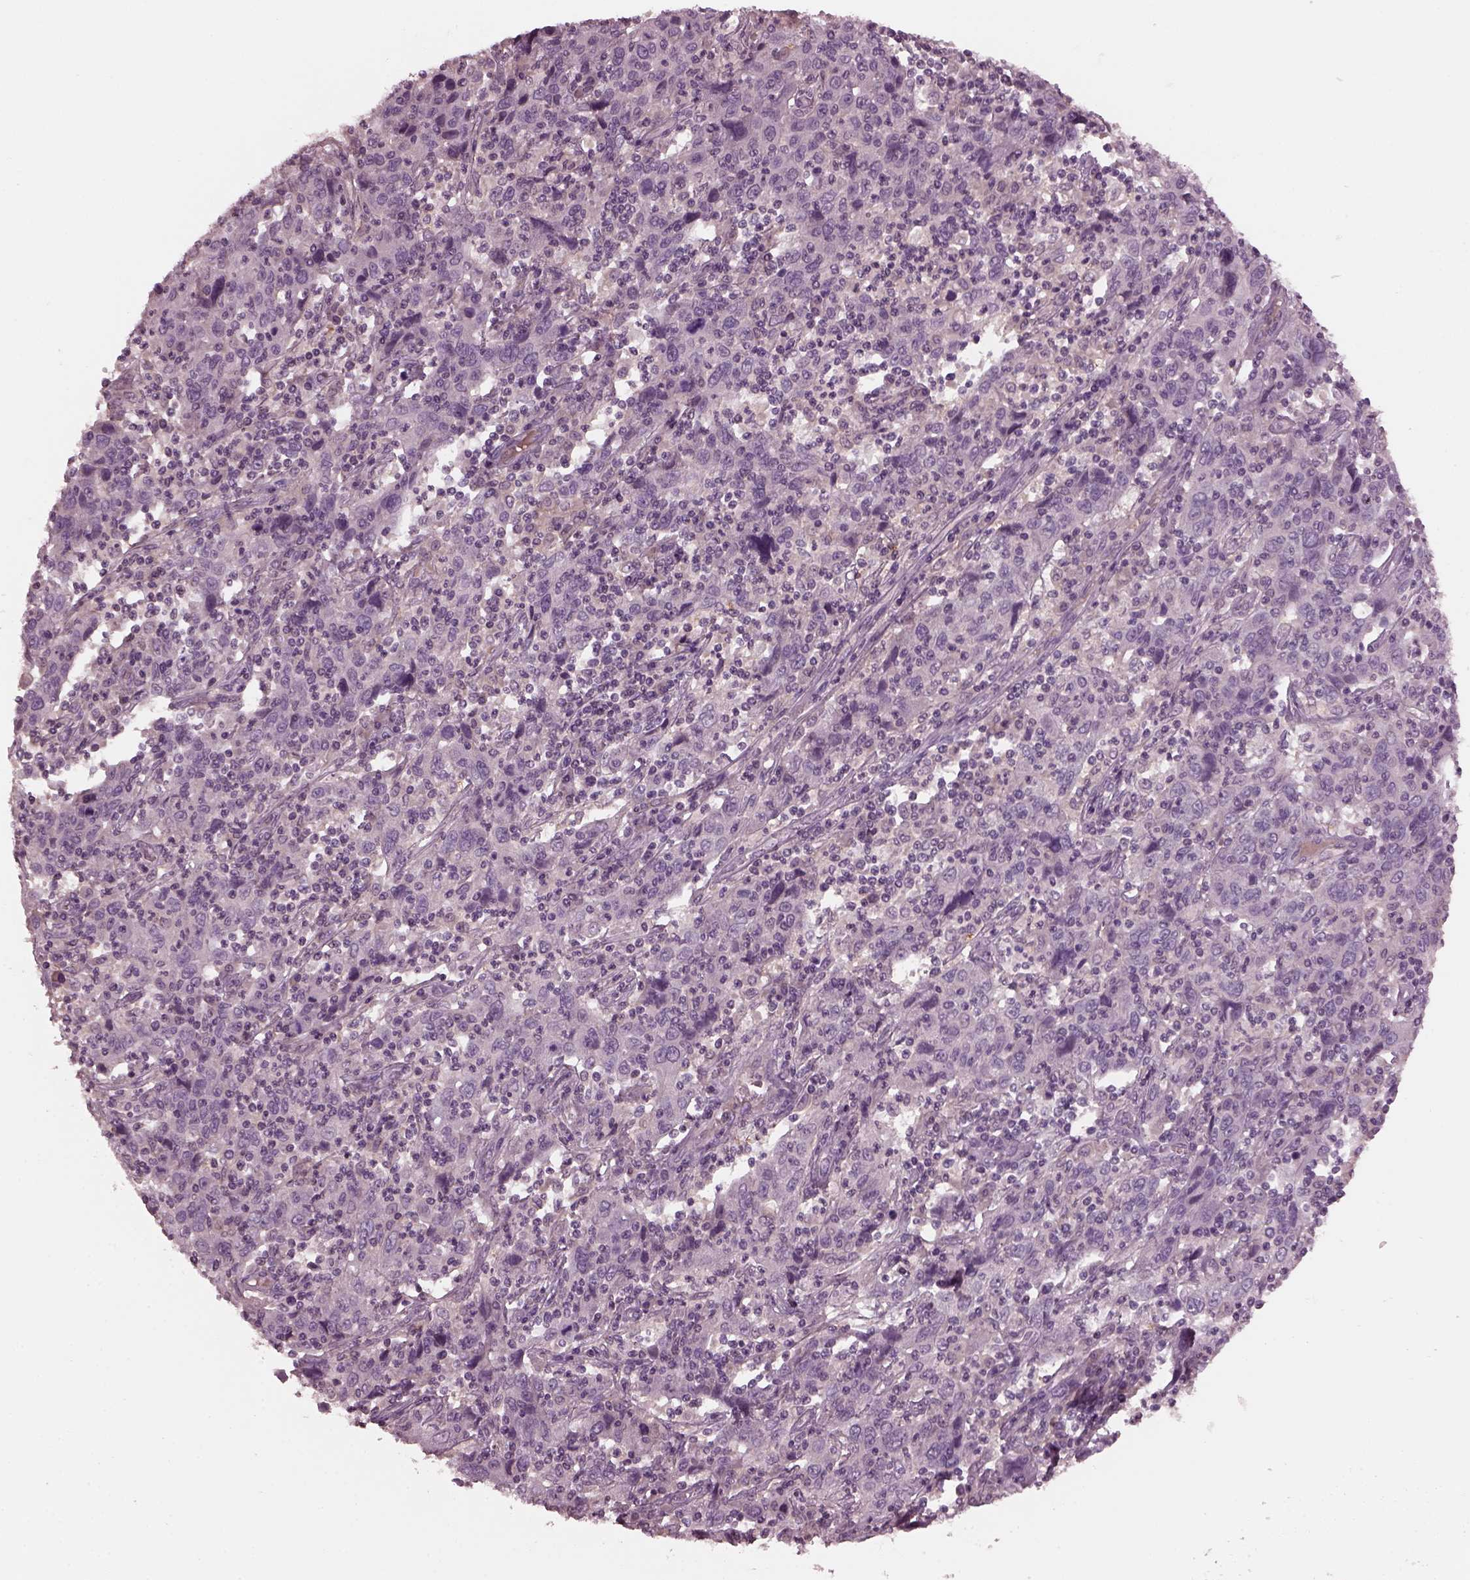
{"staining": {"intensity": "negative", "quantity": "none", "location": "none"}, "tissue": "cervical cancer", "cell_type": "Tumor cells", "image_type": "cancer", "snomed": [{"axis": "morphology", "description": "Squamous cell carcinoma, NOS"}, {"axis": "topography", "description": "Cervix"}], "caption": "Immunohistochemistry (IHC) of human cervical squamous cell carcinoma shows no positivity in tumor cells. (Stains: DAB (3,3'-diaminobenzidine) immunohistochemistry with hematoxylin counter stain, Microscopy: brightfield microscopy at high magnification).", "gene": "PORCN", "patient": {"sex": "female", "age": 46}}